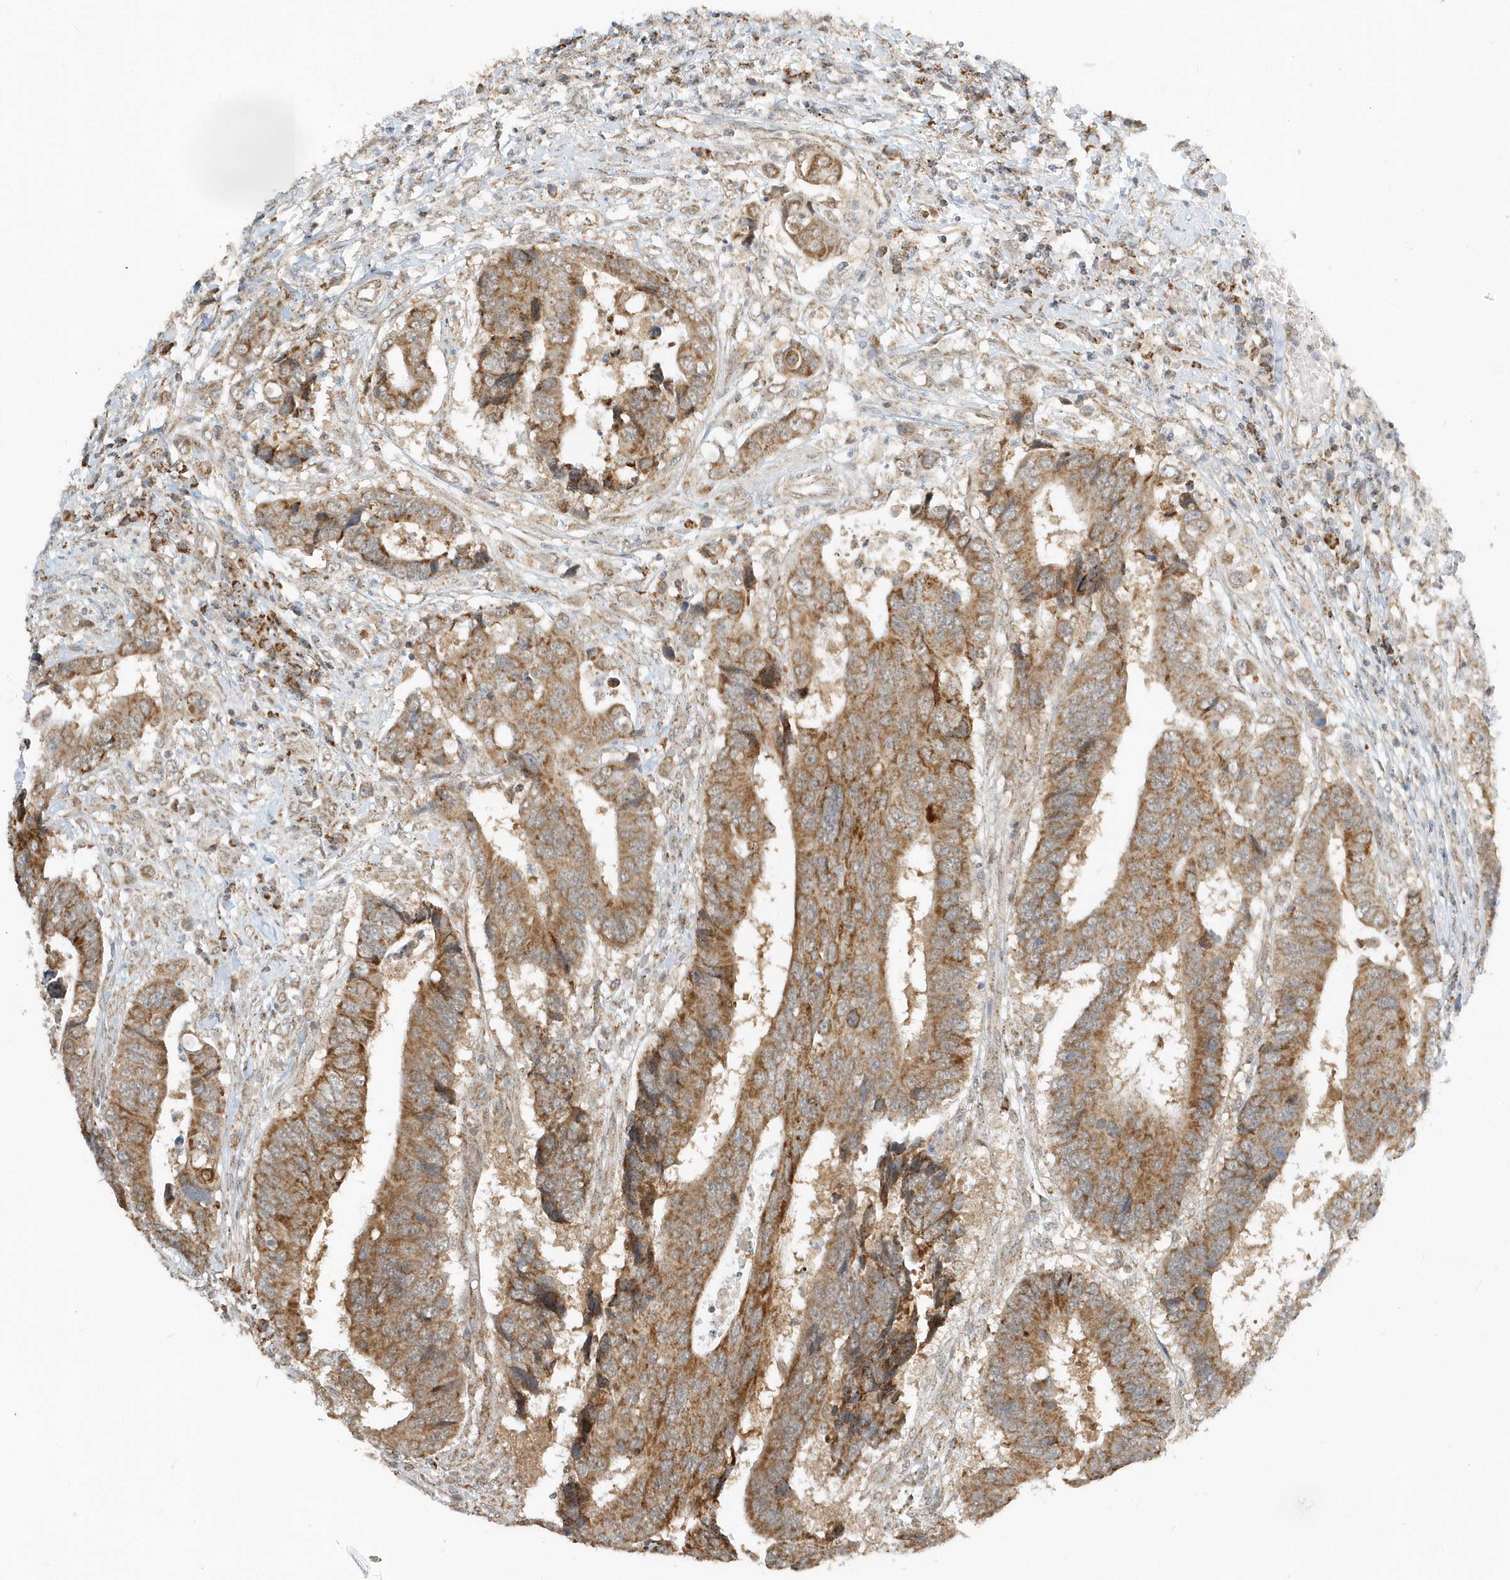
{"staining": {"intensity": "moderate", "quantity": ">75%", "location": "cytoplasmic/membranous"}, "tissue": "colorectal cancer", "cell_type": "Tumor cells", "image_type": "cancer", "snomed": [{"axis": "morphology", "description": "Adenocarcinoma, NOS"}, {"axis": "topography", "description": "Rectum"}], "caption": "Tumor cells reveal moderate cytoplasmic/membranous expression in about >75% of cells in adenocarcinoma (colorectal). (IHC, brightfield microscopy, high magnification).", "gene": "PSMD6", "patient": {"sex": "male", "age": 84}}